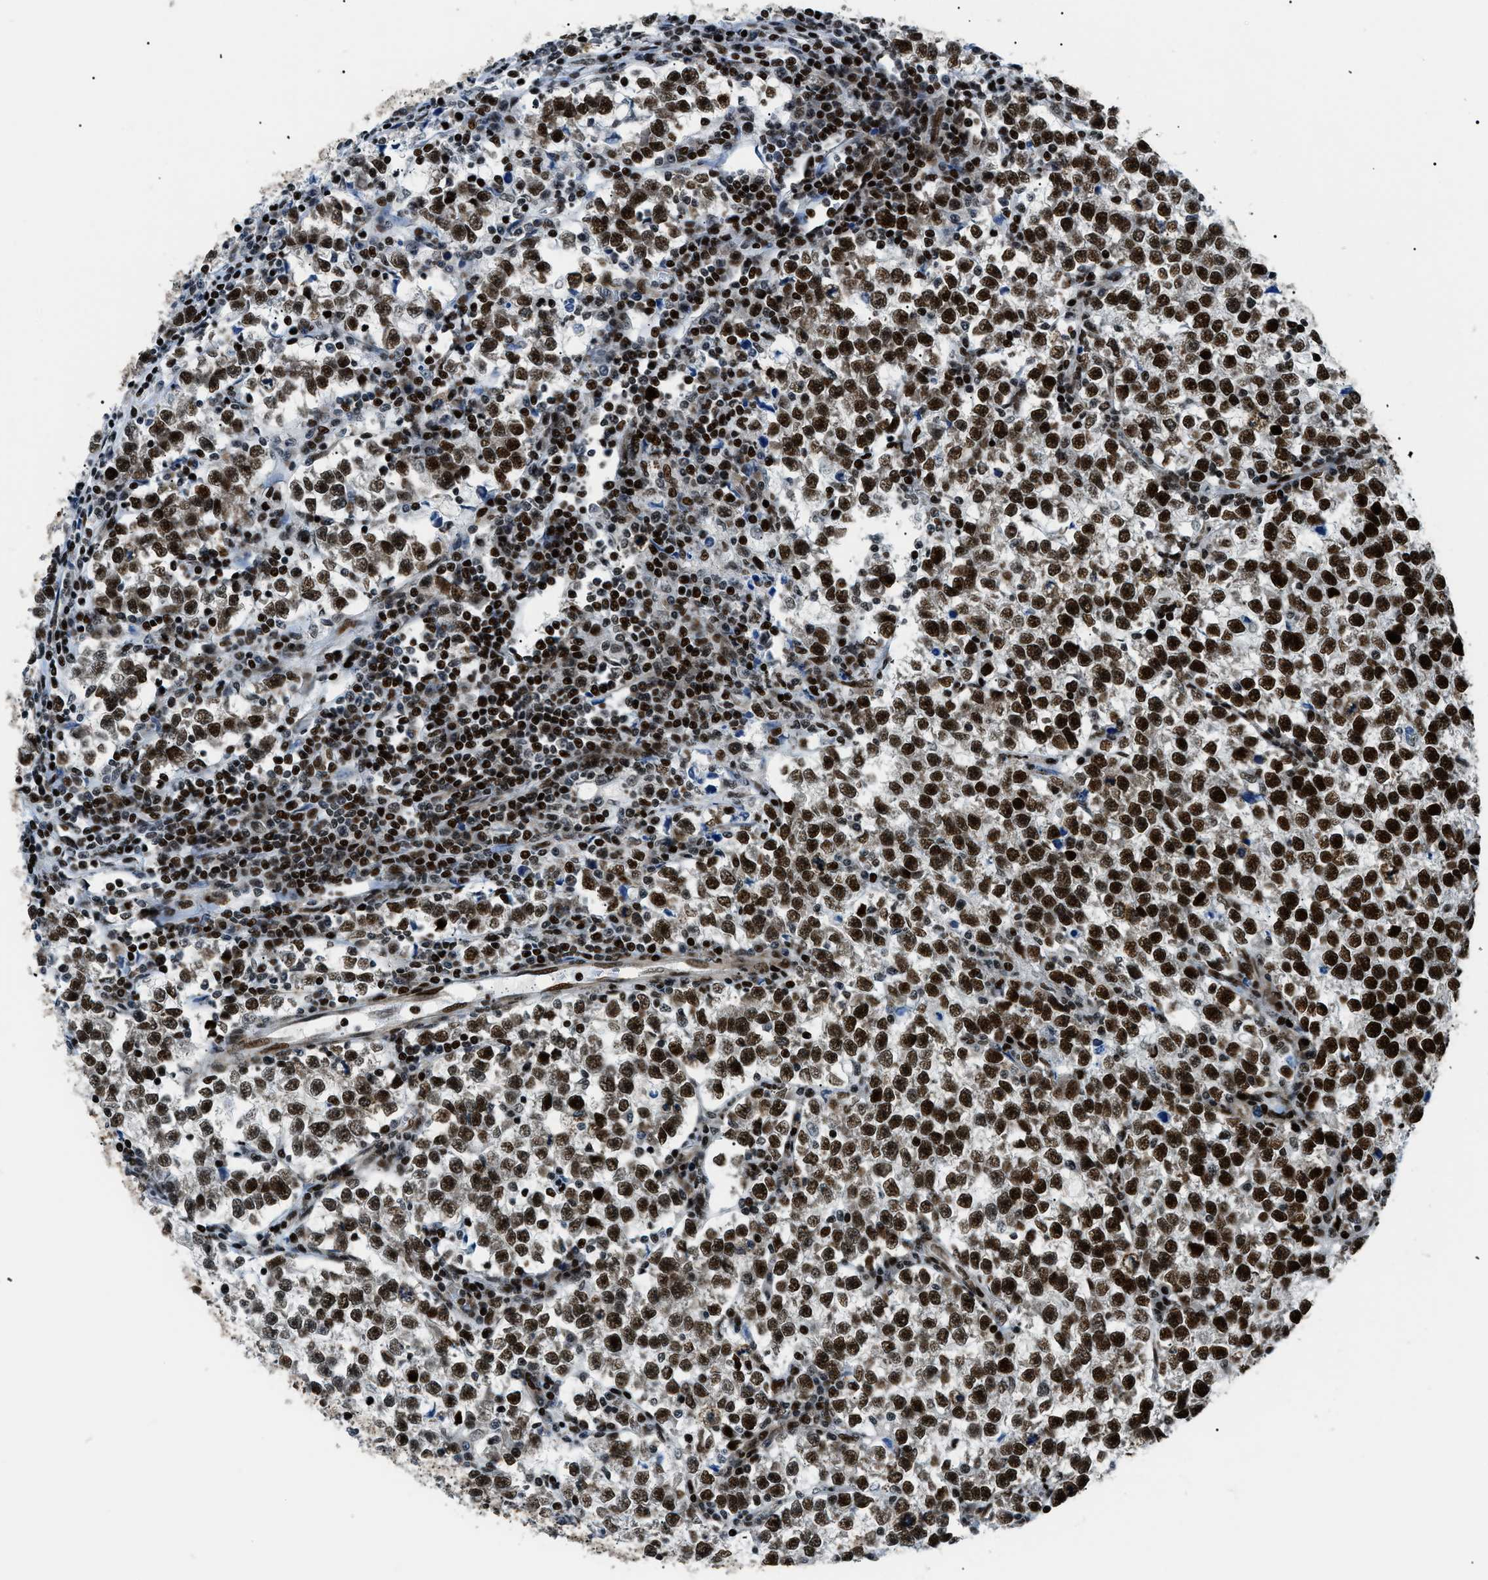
{"staining": {"intensity": "strong", "quantity": ">75%", "location": "nuclear"}, "tissue": "testis cancer", "cell_type": "Tumor cells", "image_type": "cancer", "snomed": [{"axis": "morphology", "description": "Normal tissue, NOS"}, {"axis": "morphology", "description": "Seminoma, NOS"}, {"axis": "topography", "description": "Testis"}], "caption": "Immunohistochemical staining of testis cancer (seminoma) shows high levels of strong nuclear protein expression in approximately >75% of tumor cells.", "gene": "HNRNPK", "patient": {"sex": "male", "age": 43}}